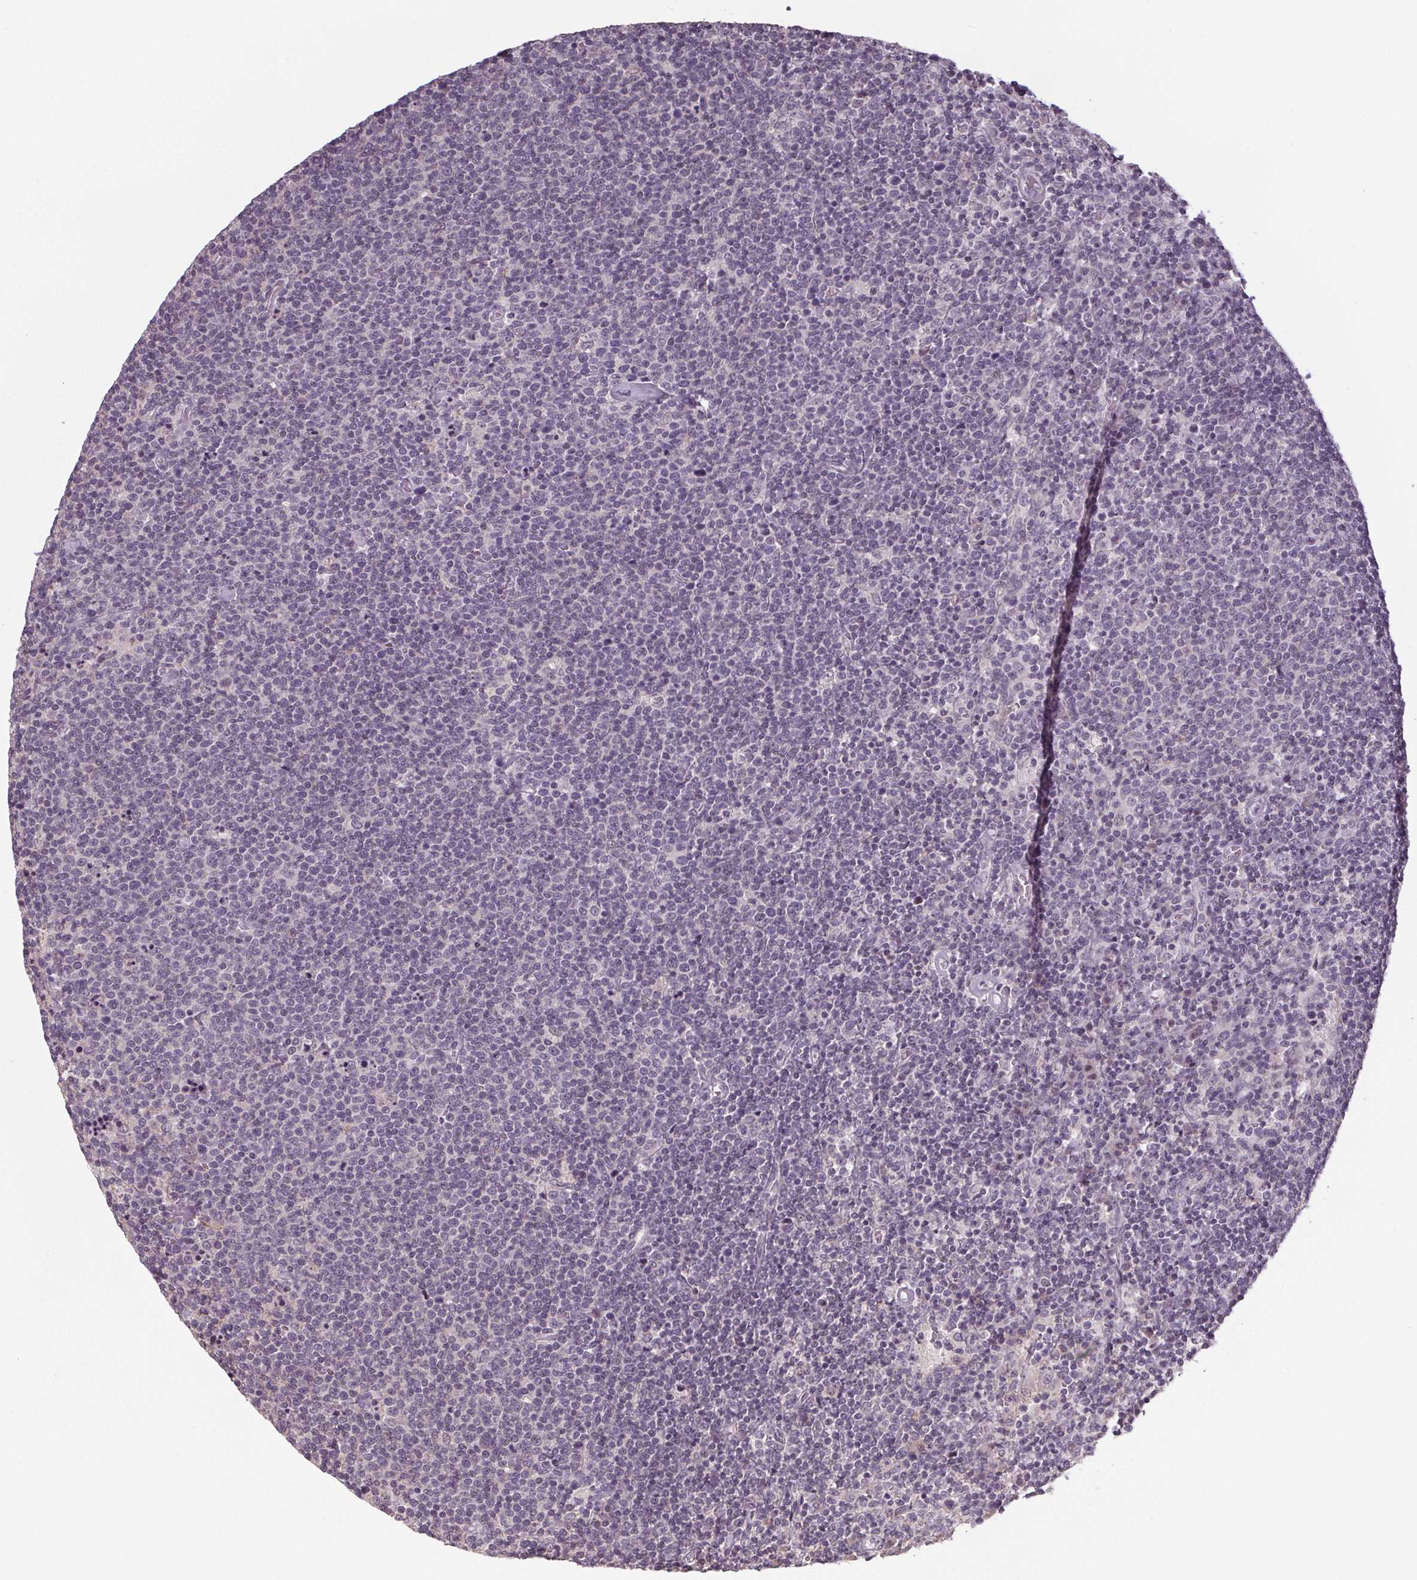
{"staining": {"intensity": "negative", "quantity": "none", "location": "none"}, "tissue": "lymphoma", "cell_type": "Tumor cells", "image_type": "cancer", "snomed": [{"axis": "morphology", "description": "Malignant lymphoma, non-Hodgkin's type, High grade"}, {"axis": "topography", "description": "Lymph node"}], "caption": "This is an immunohistochemistry micrograph of malignant lymphoma, non-Hodgkin's type (high-grade). There is no staining in tumor cells.", "gene": "SLC26A2", "patient": {"sex": "male", "age": 61}}